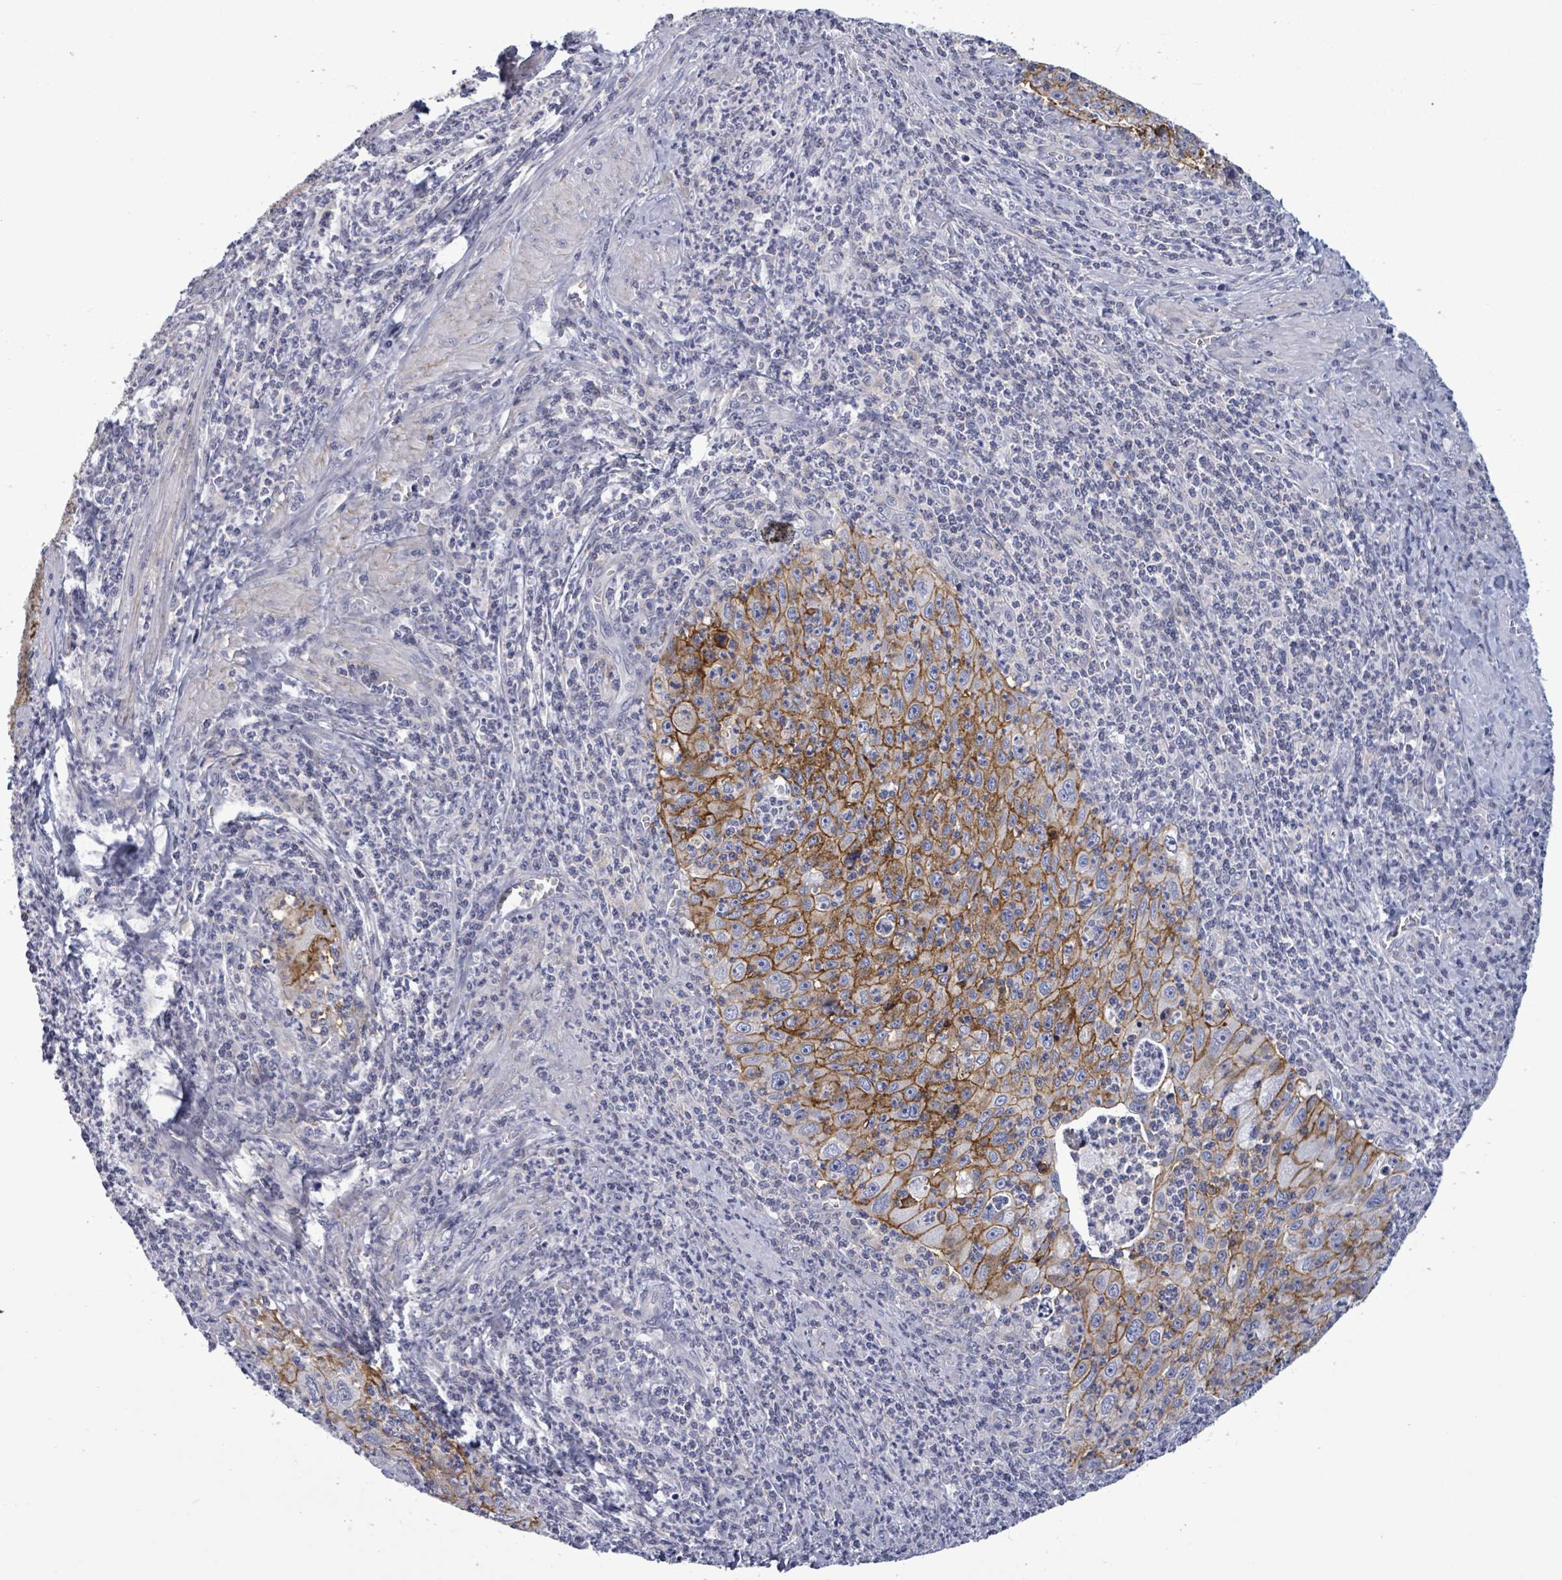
{"staining": {"intensity": "moderate", "quantity": ">75%", "location": "cytoplasmic/membranous"}, "tissue": "cervical cancer", "cell_type": "Tumor cells", "image_type": "cancer", "snomed": [{"axis": "morphology", "description": "Squamous cell carcinoma, NOS"}, {"axis": "topography", "description": "Cervix"}], "caption": "High-magnification brightfield microscopy of squamous cell carcinoma (cervical) stained with DAB (brown) and counterstained with hematoxylin (blue). tumor cells exhibit moderate cytoplasmic/membranous staining is present in about>75% of cells.", "gene": "BSG", "patient": {"sex": "female", "age": 30}}